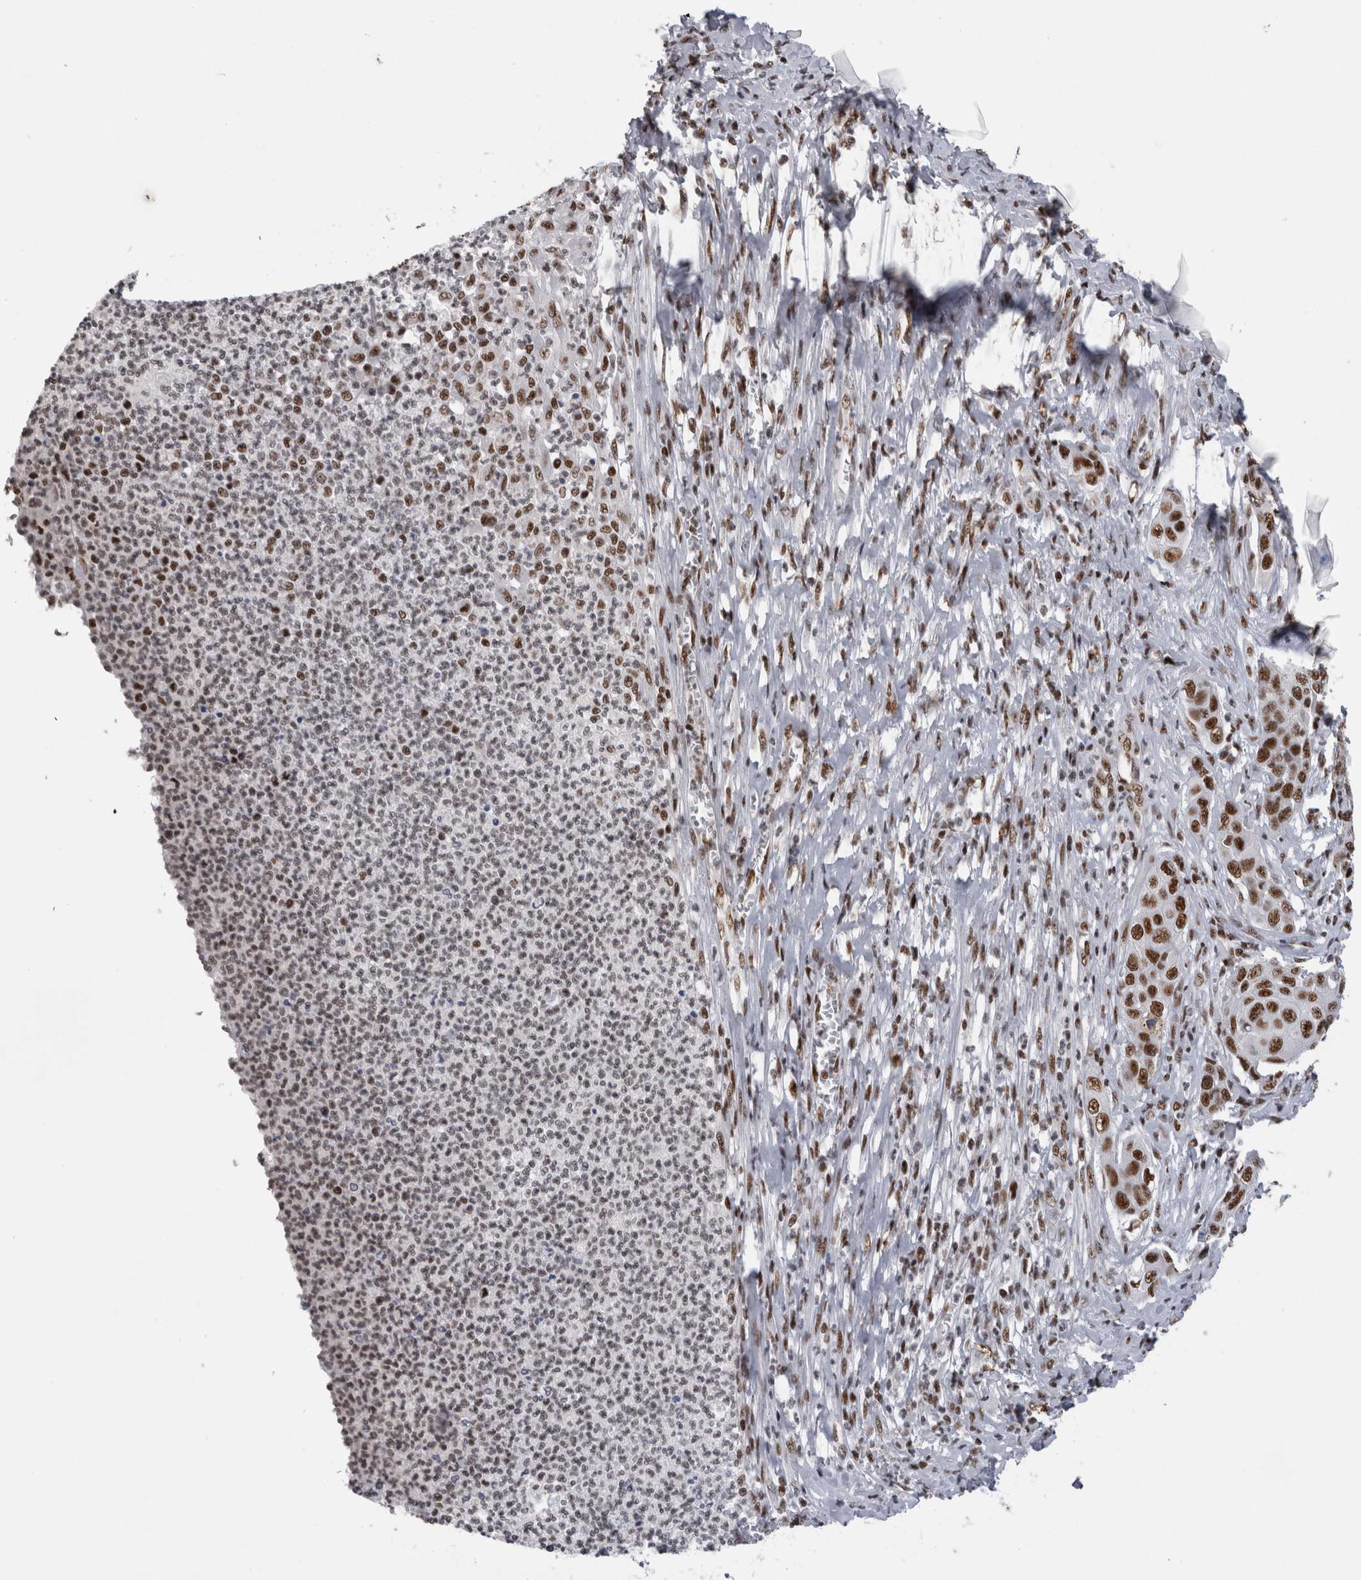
{"staining": {"intensity": "strong", "quantity": ">75%", "location": "nuclear"}, "tissue": "skin cancer", "cell_type": "Tumor cells", "image_type": "cancer", "snomed": [{"axis": "morphology", "description": "Squamous cell carcinoma, NOS"}, {"axis": "topography", "description": "Skin"}], "caption": "A brown stain highlights strong nuclear expression of a protein in human skin squamous cell carcinoma tumor cells.", "gene": "CDK11A", "patient": {"sex": "male", "age": 55}}